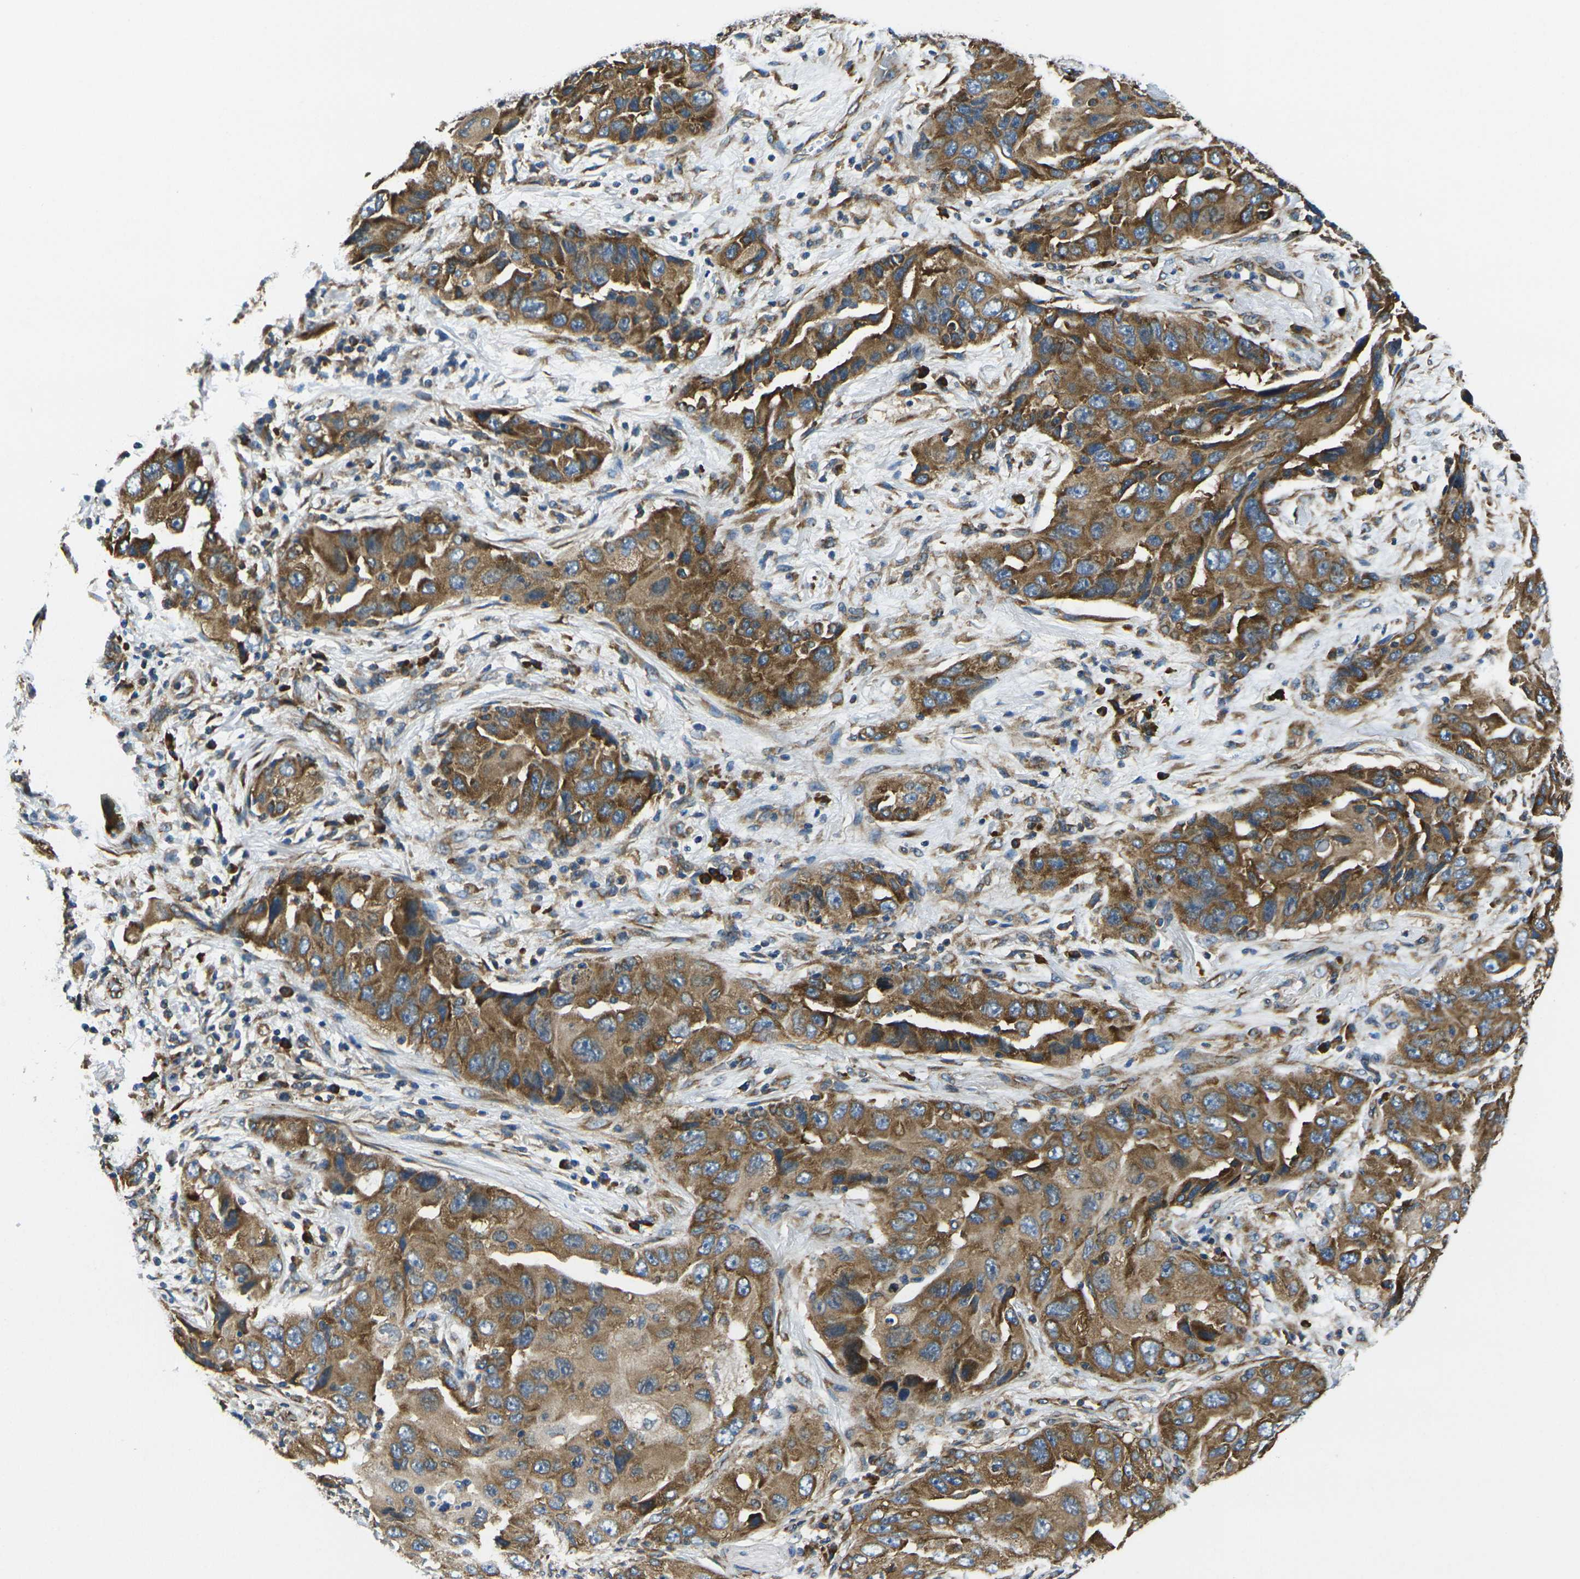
{"staining": {"intensity": "strong", "quantity": ">75%", "location": "cytoplasmic/membranous"}, "tissue": "lung cancer", "cell_type": "Tumor cells", "image_type": "cancer", "snomed": [{"axis": "morphology", "description": "Adenocarcinoma, NOS"}, {"axis": "topography", "description": "Lung"}], "caption": "High-power microscopy captured an immunohistochemistry histopathology image of lung adenocarcinoma, revealing strong cytoplasmic/membranous staining in approximately >75% of tumor cells. Using DAB (brown) and hematoxylin (blue) stains, captured at high magnification using brightfield microscopy.", "gene": "RPSA", "patient": {"sex": "female", "age": 65}}